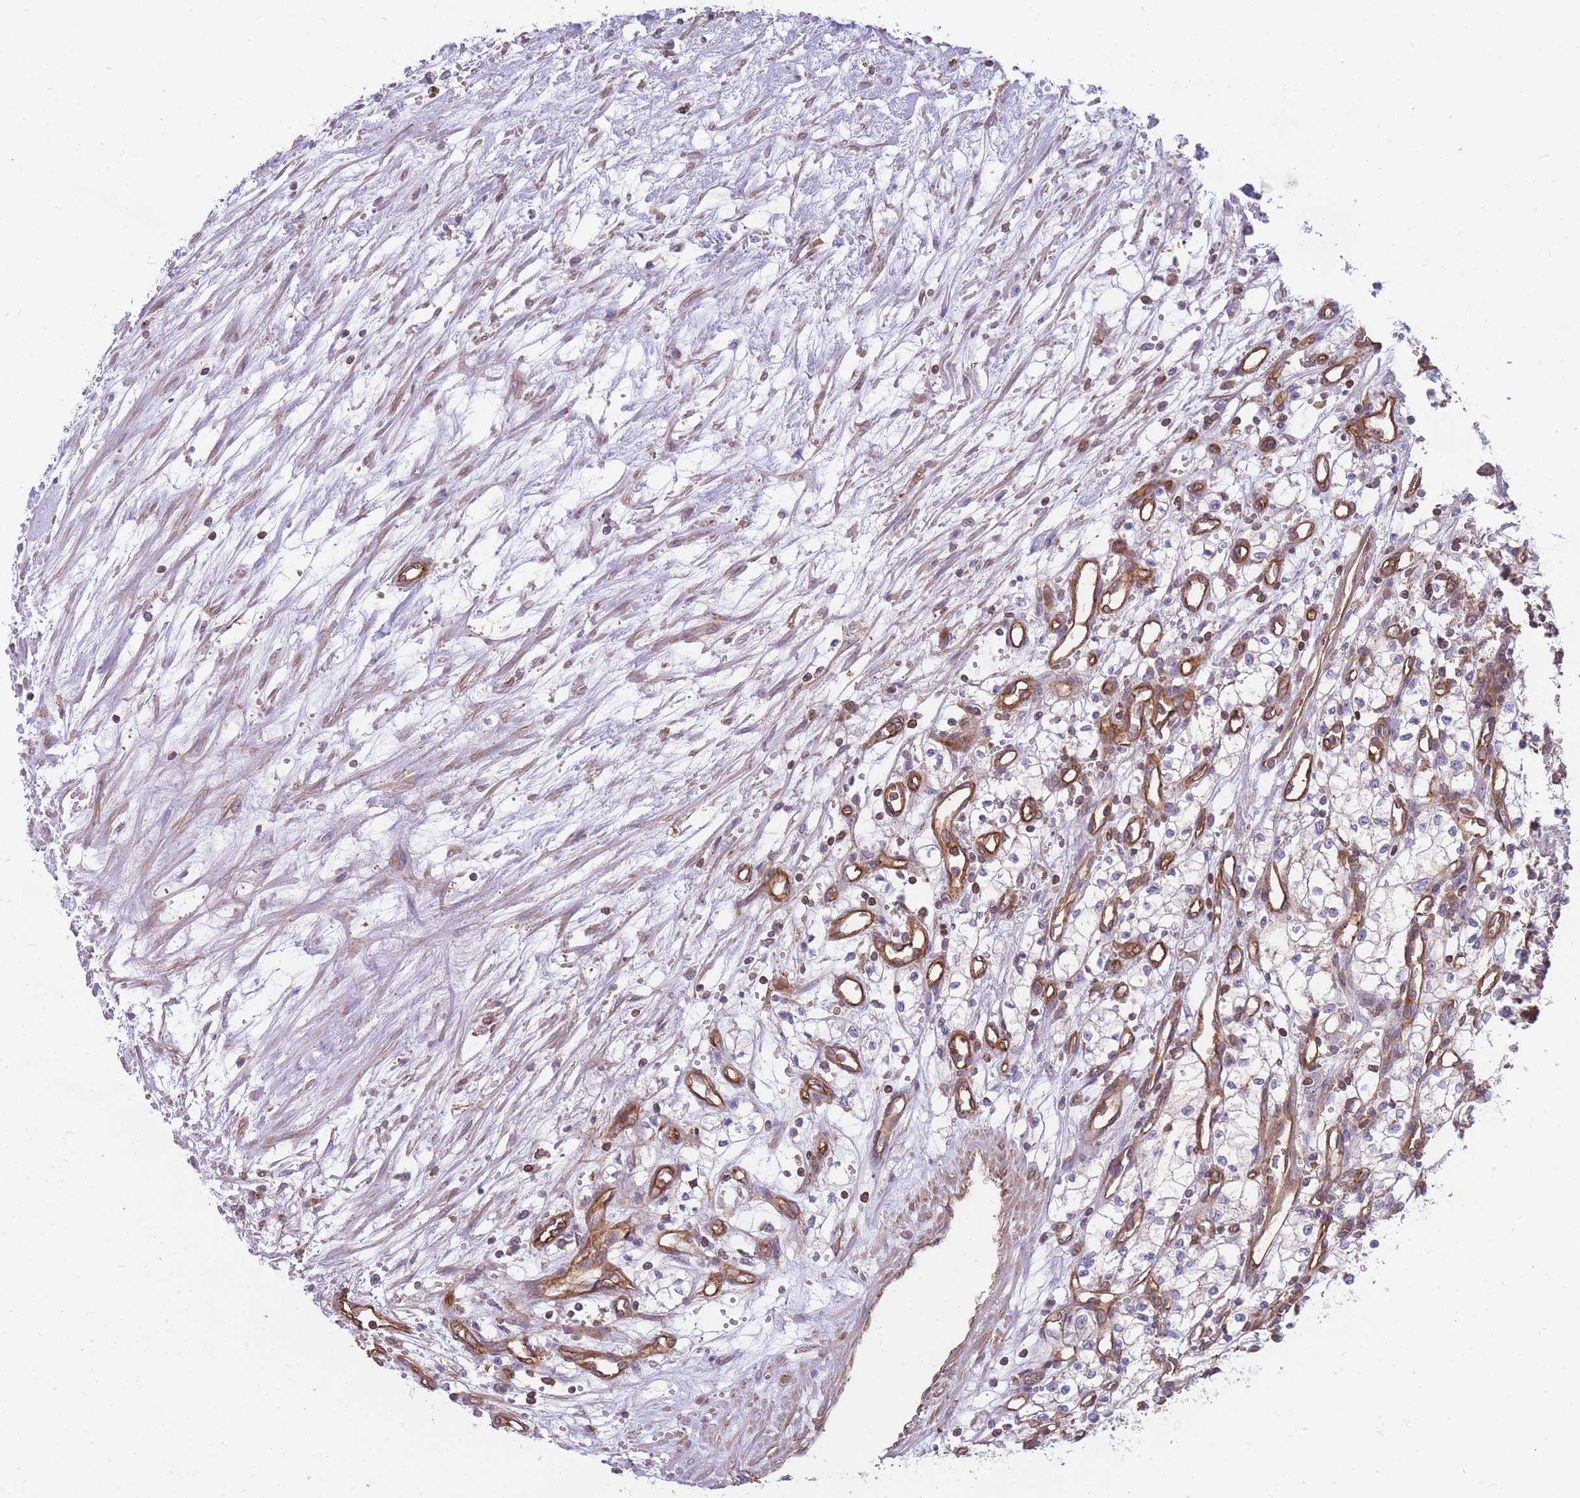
{"staining": {"intensity": "negative", "quantity": "none", "location": "none"}, "tissue": "renal cancer", "cell_type": "Tumor cells", "image_type": "cancer", "snomed": [{"axis": "morphology", "description": "Adenocarcinoma, NOS"}, {"axis": "topography", "description": "Kidney"}], "caption": "A high-resolution histopathology image shows immunohistochemistry staining of renal cancer, which displays no significant positivity in tumor cells. (Stains: DAB immunohistochemistry (IHC) with hematoxylin counter stain, Microscopy: brightfield microscopy at high magnification).", "gene": "GGA1", "patient": {"sex": "male", "age": 59}}